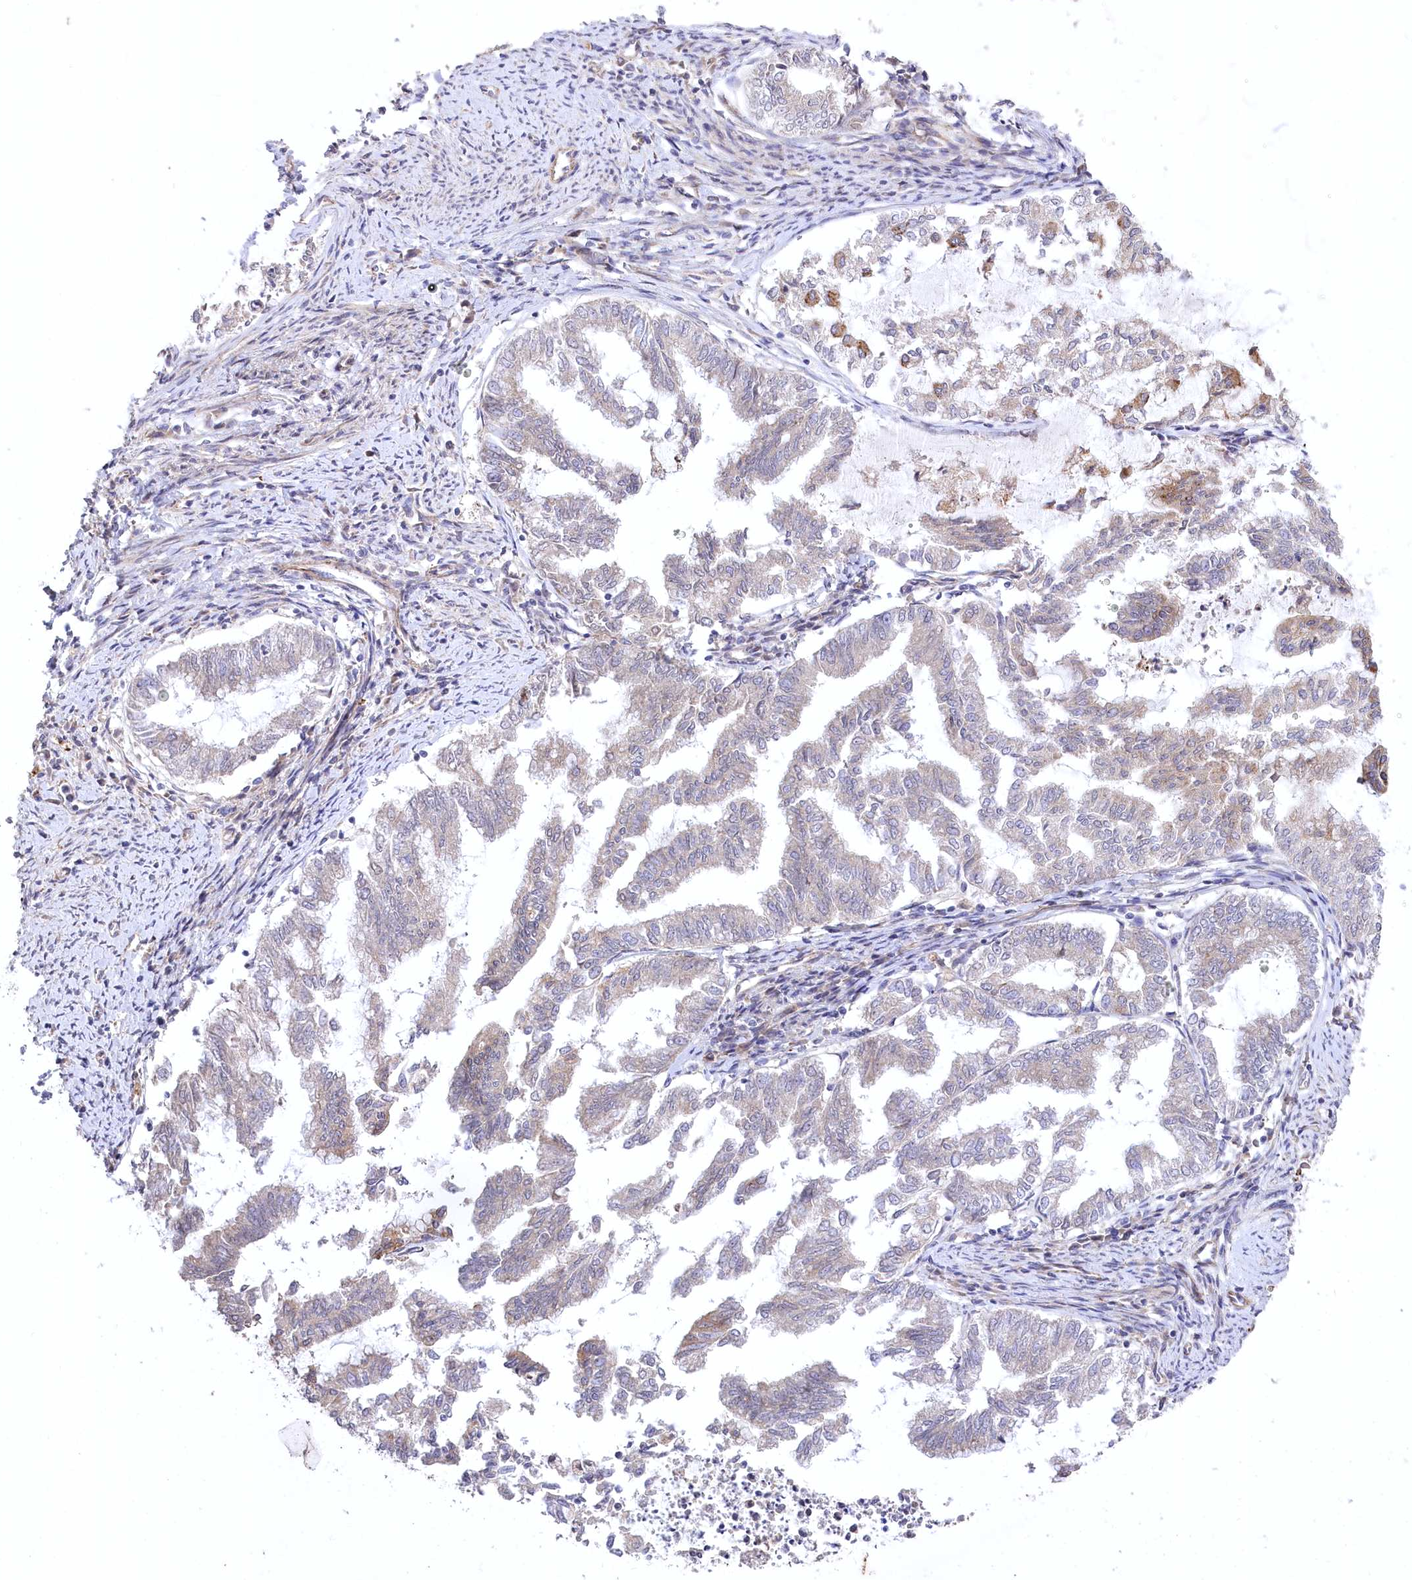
{"staining": {"intensity": "negative", "quantity": "none", "location": "none"}, "tissue": "endometrial cancer", "cell_type": "Tumor cells", "image_type": "cancer", "snomed": [{"axis": "morphology", "description": "Adenocarcinoma, NOS"}, {"axis": "topography", "description": "Endometrium"}], "caption": "This is an immunohistochemistry micrograph of human adenocarcinoma (endometrial). There is no positivity in tumor cells.", "gene": "TRUB1", "patient": {"sex": "female", "age": 79}}